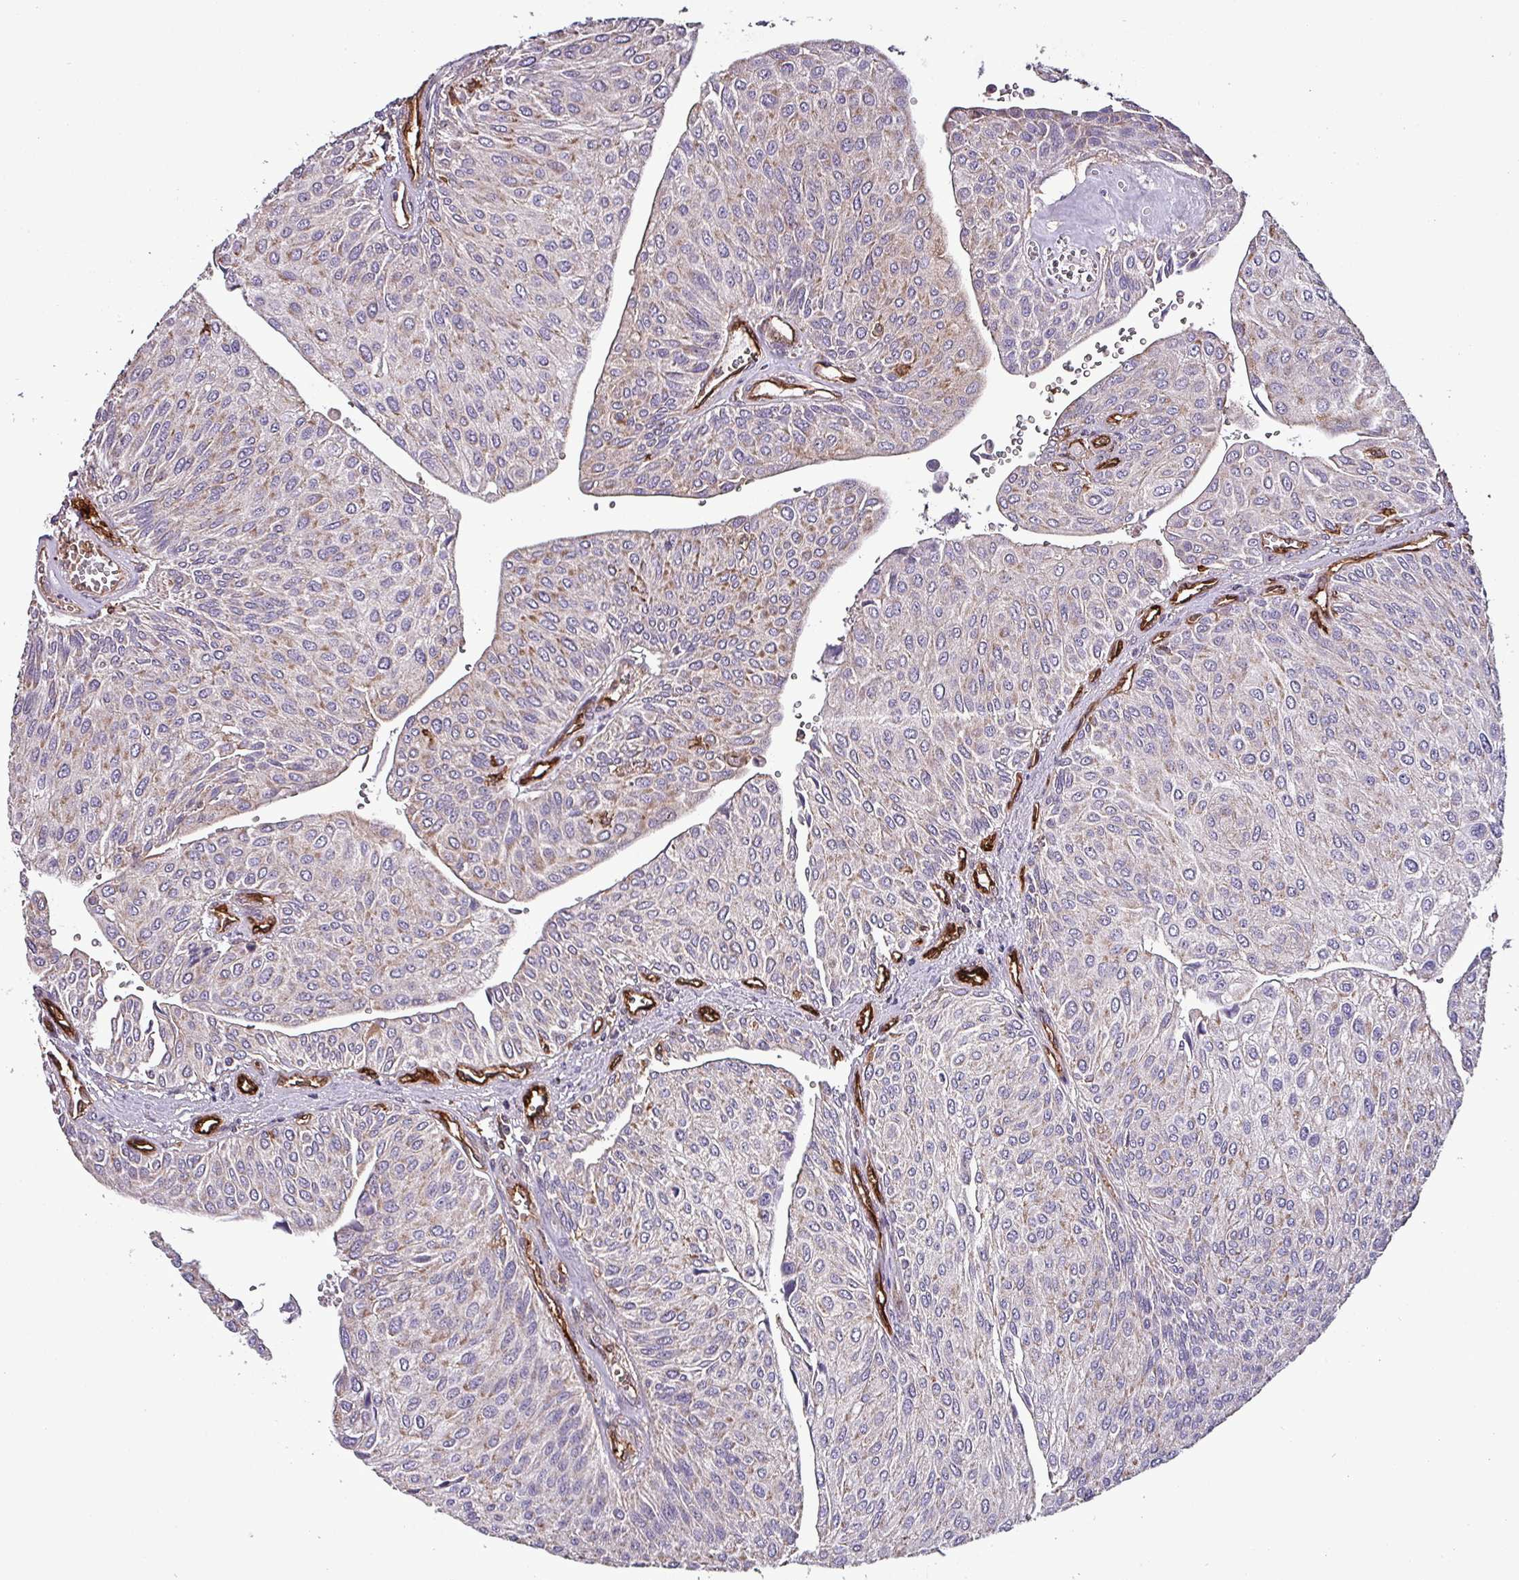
{"staining": {"intensity": "weak", "quantity": "<25%", "location": "cytoplasmic/membranous"}, "tissue": "urothelial cancer", "cell_type": "Tumor cells", "image_type": "cancer", "snomed": [{"axis": "morphology", "description": "Urothelial carcinoma, NOS"}, {"axis": "topography", "description": "Urinary bladder"}], "caption": "Image shows no significant protein staining in tumor cells of transitional cell carcinoma.", "gene": "SCIN", "patient": {"sex": "male", "age": 67}}